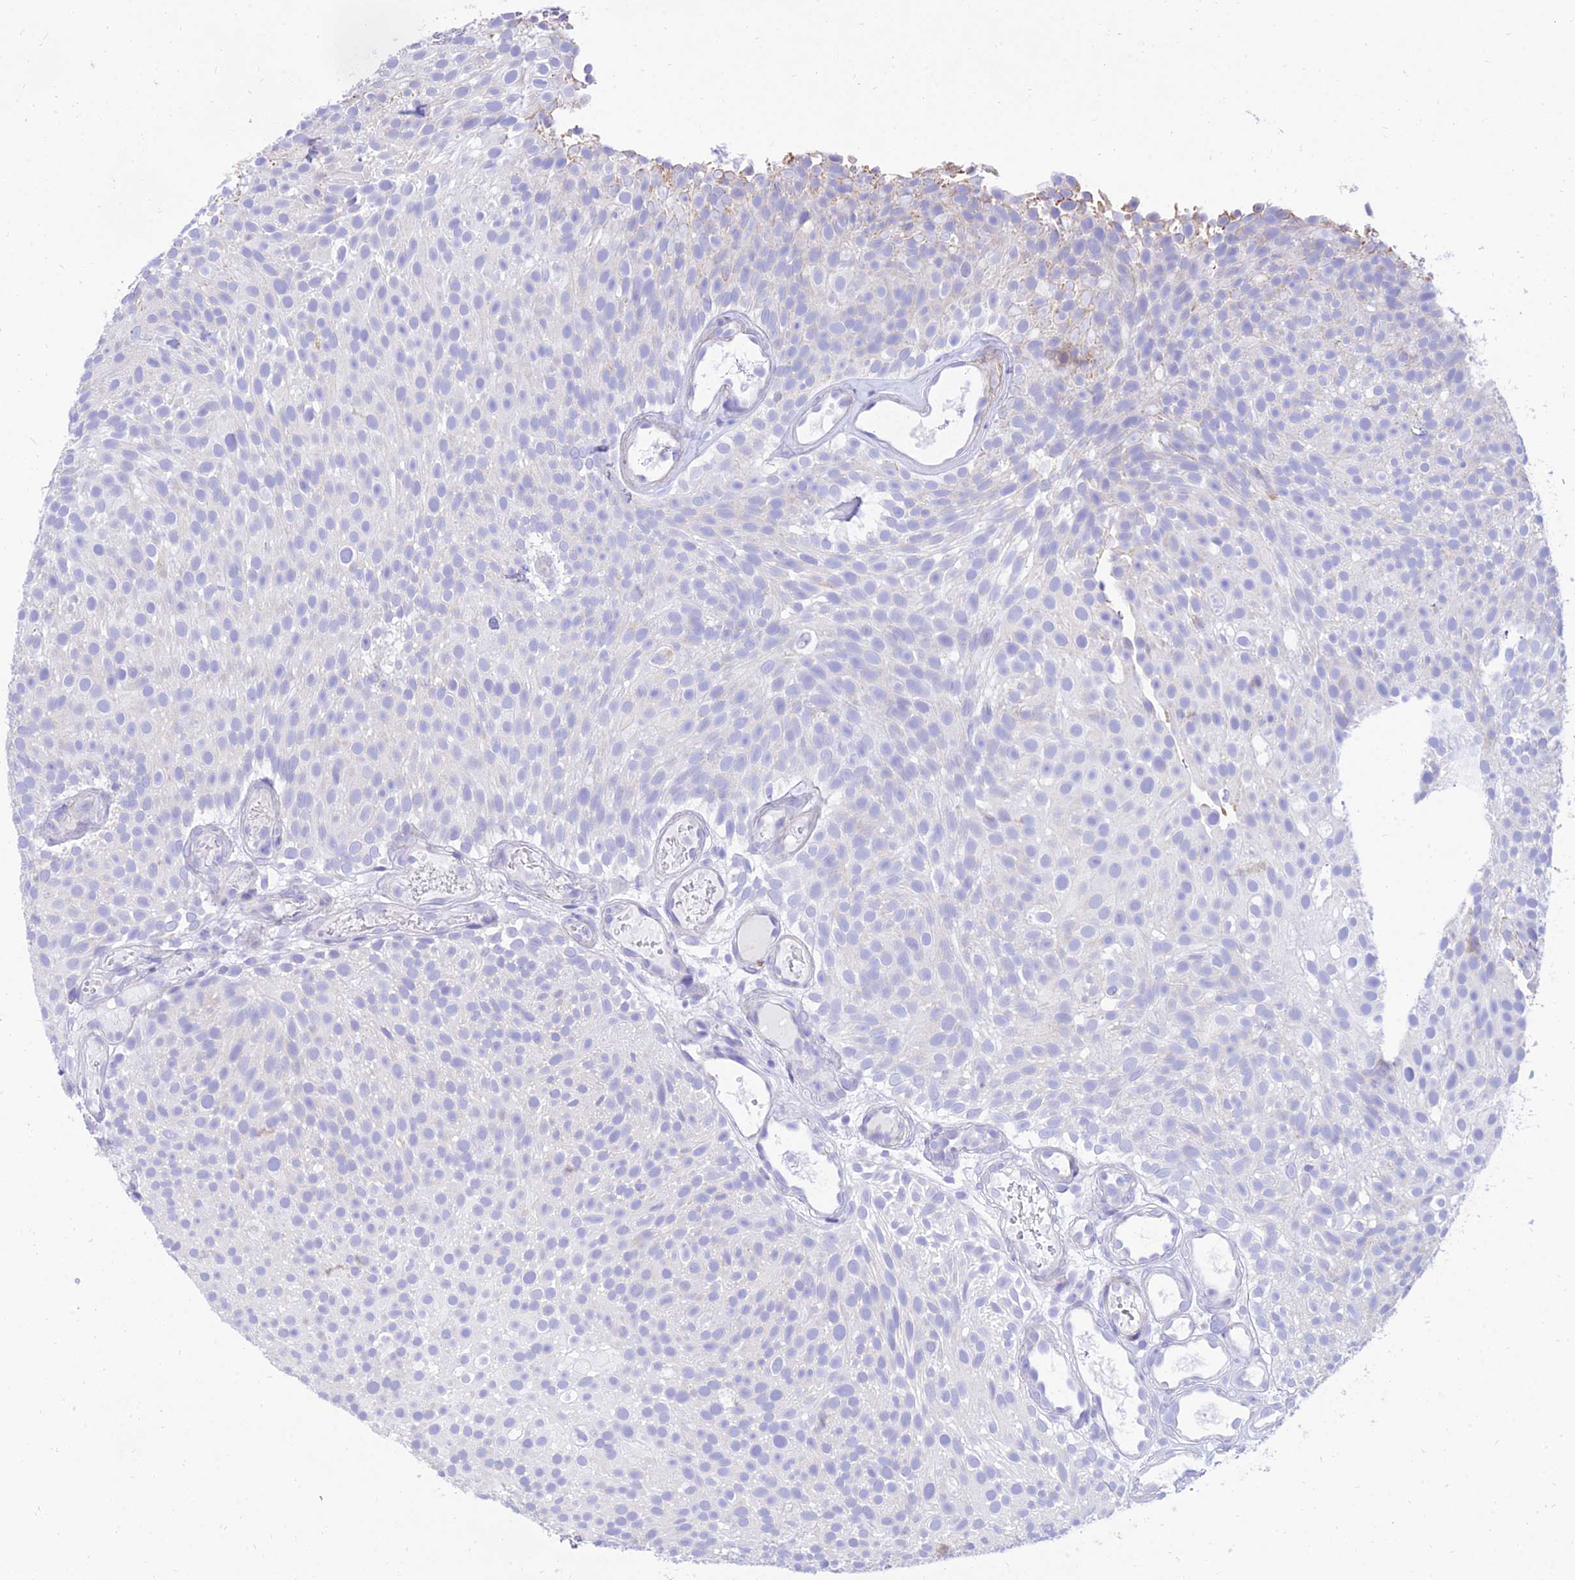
{"staining": {"intensity": "weak", "quantity": "<25%", "location": "cytoplasmic/membranous"}, "tissue": "urothelial cancer", "cell_type": "Tumor cells", "image_type": "cancer", "snomed": [{"axis": "morphology", "description": "Urothelial carcinoma, Low grade"}, {"axis": "topography", "description": "Urinary bladder"}], "caption": "This is a histopathology image of immunohistochemistry staining of urothelial carcinoma (low-grade), which shows no staining in tumor cells.", "gene": "PKN3", "patient": {"sex": "male", "age": 78}}